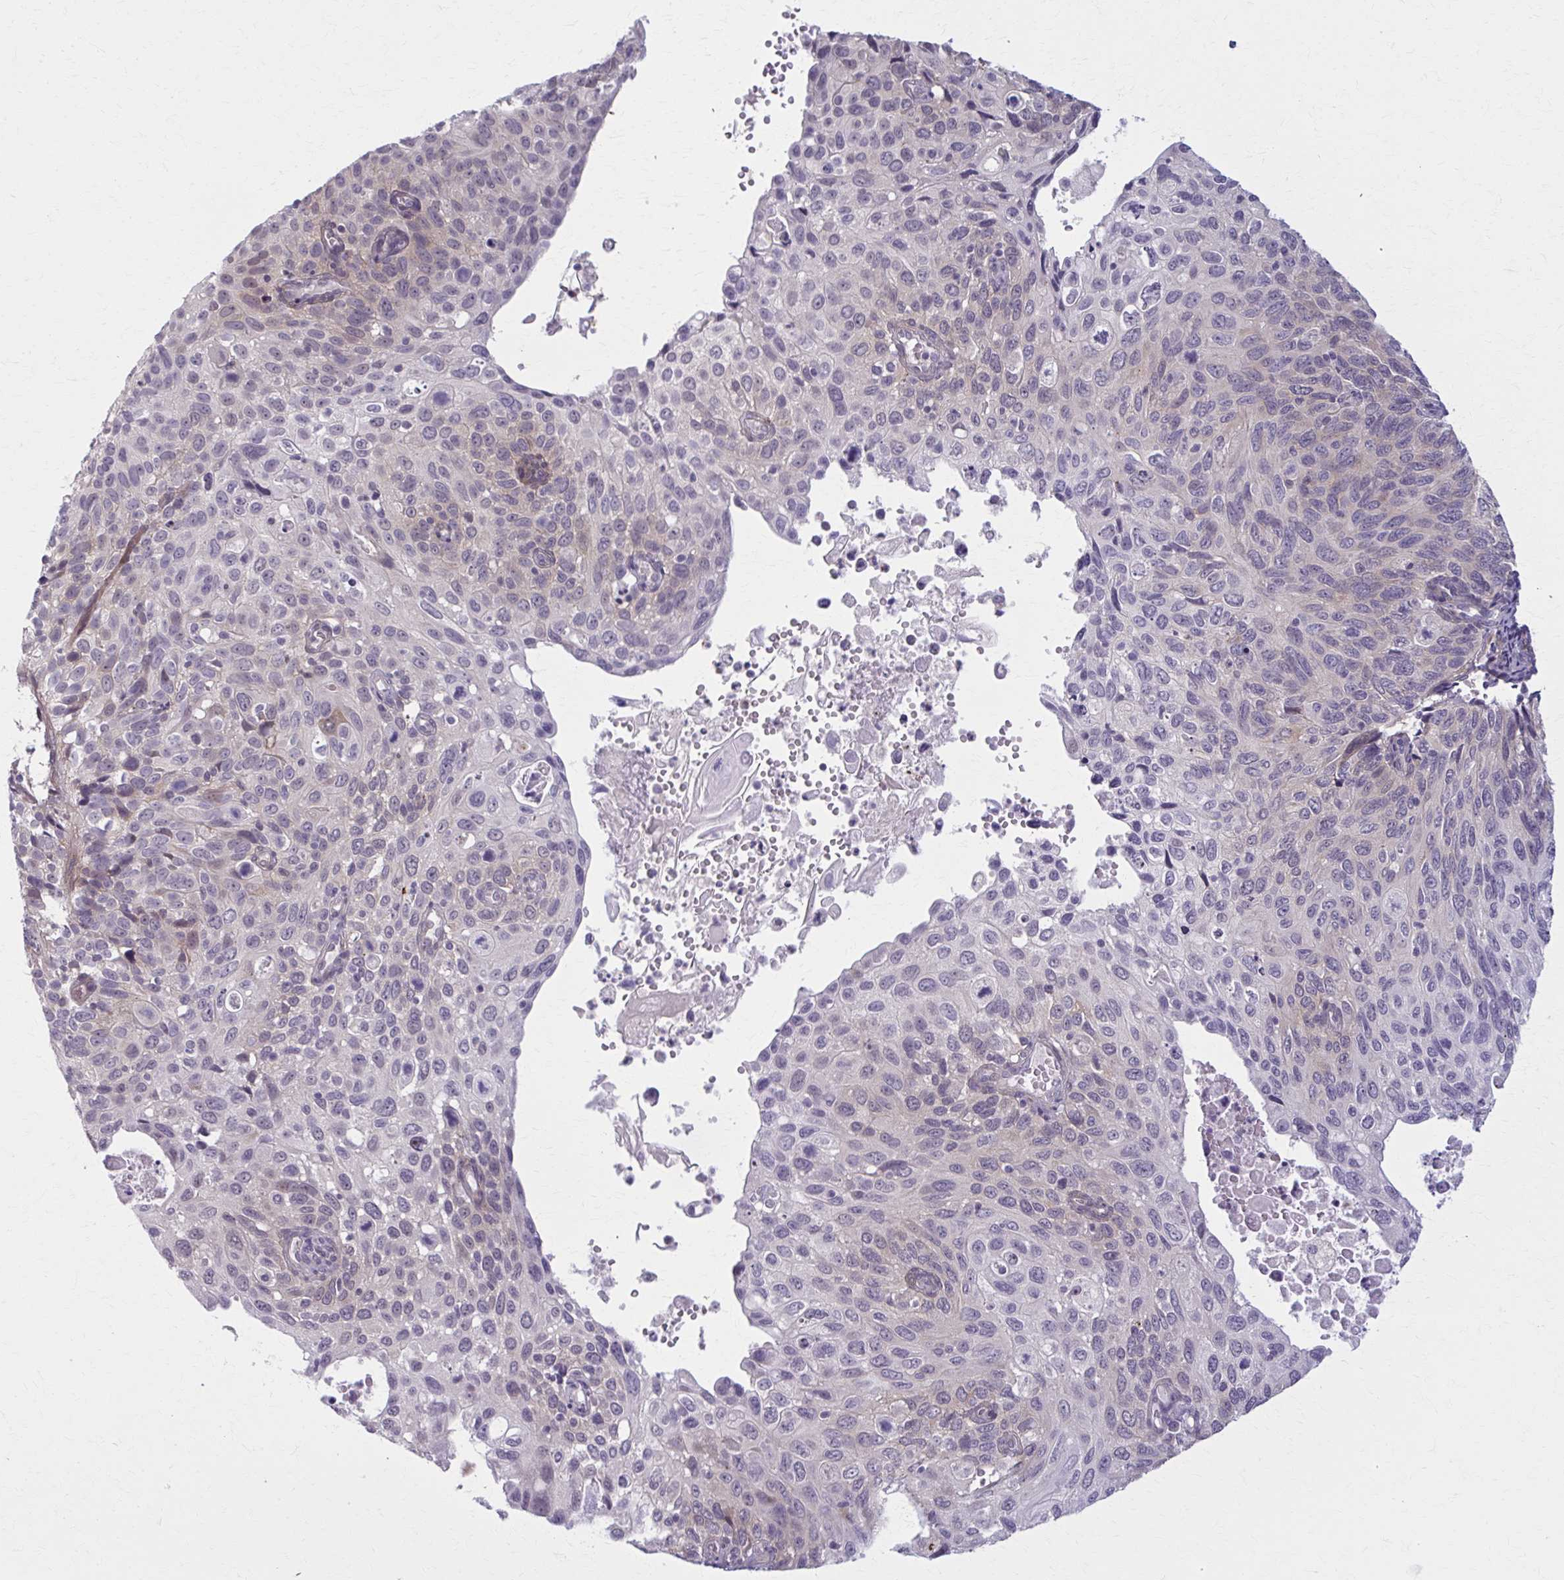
{"staining": {"intensity": "negative", "quantity": "none", "location": "none"}, "tissue": "cervical cancer", "cell_type": "Tumor cells", "image_type": "cancer", "snomed": [{"axis": "morphology", "description": "Squamous cell carcinoma, NOS"}, {"axis": "topography", "description": "Cervix"}], "caption": "Human cervical cancer (squamous cell carcinoma) stained for a protein using IHC demonstrates no expression in tumor cells.", "gene": "NUMBL", "patient": {"sex": "female", "age": 70}}